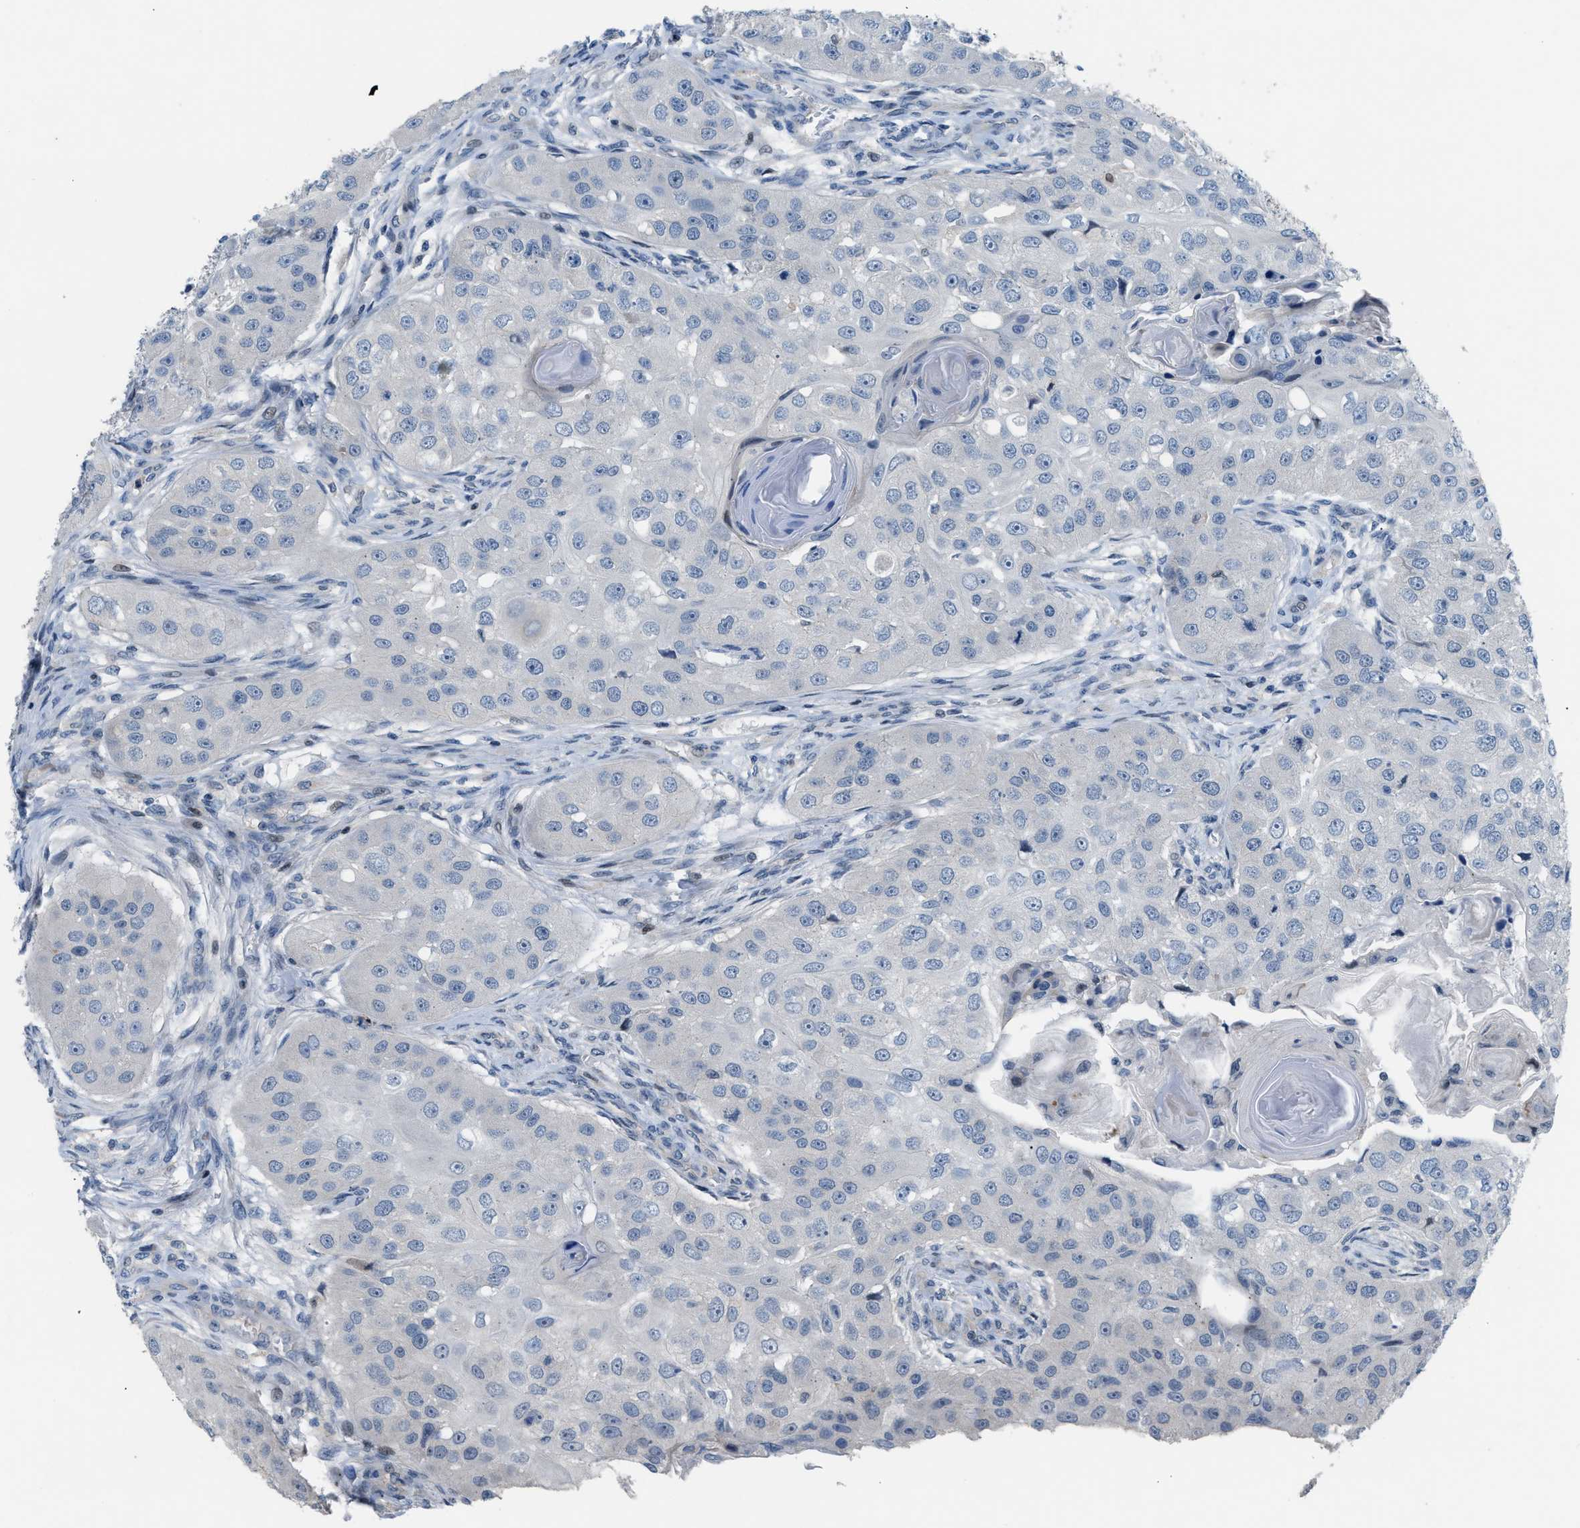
{"staining": {"intensity": "negative", "quantity": "none", "location": "none"}, "tissue": "head and neck cancer", "cell_type": "Tumor cells", "image_type": "cancer", "snomed": [{"axis": "morphology", "description": "Normal tissue, NOS"}, {"axis": "morphology", "description": "Squamous cell carcinoma, NOS"}, {"axis": "topography", "description": "Skeletal muscle"}, {"axis": "topography", "description": "Head-Neck"}], "caption": "The image demonstrates no significant staining in tumor cells of squamous cell carcinoma (head and neck).", "gene": "FDCSP", "patient": {"sex": "male", "age": 51}}